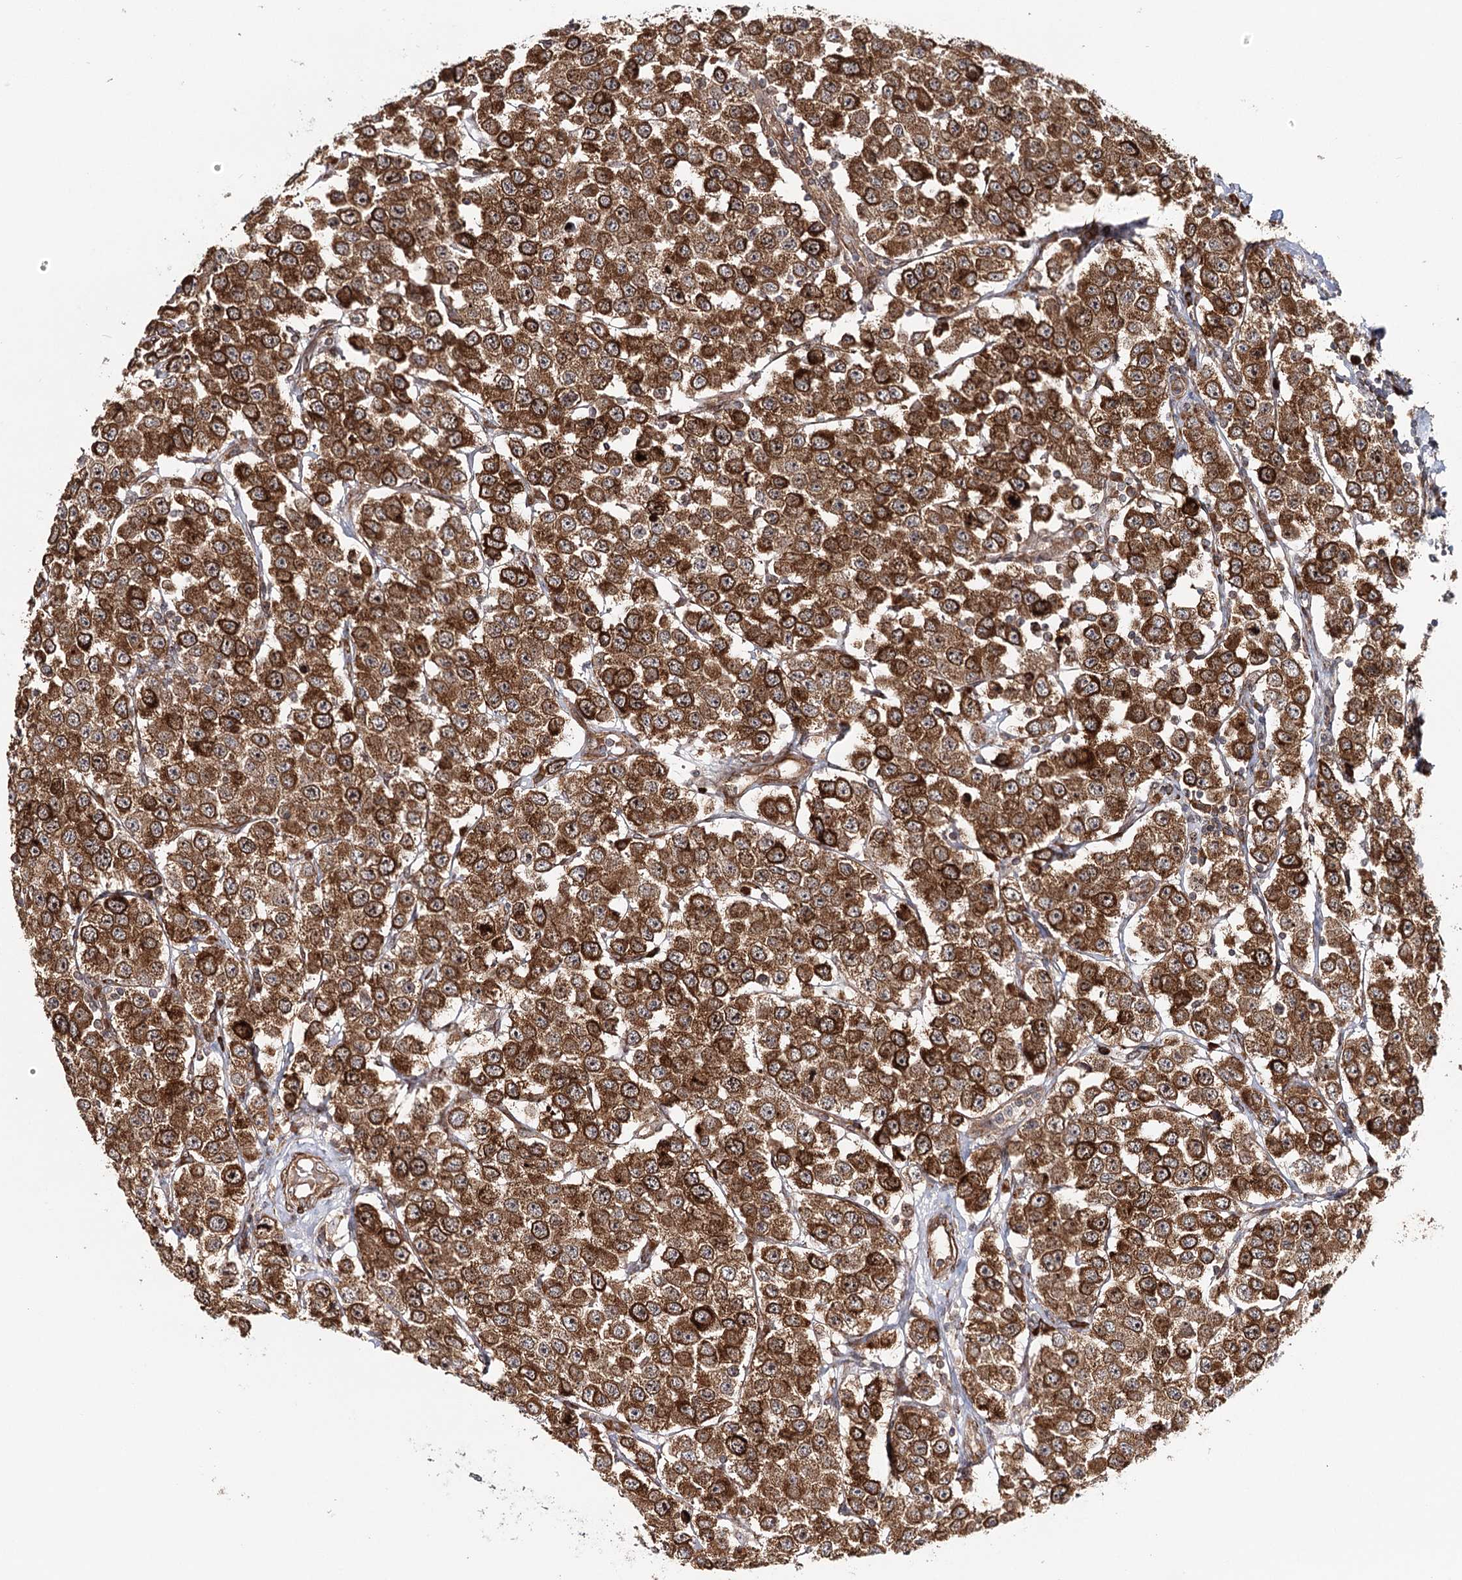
{"staining": {"intensity": "strong", "quantity": ">75%", "location": "cytoplasmic/membranous,nuclear"}, "tissue": "testis cancer", "cell_type": "Tumor cells", "image_type": "cancer", "snomed": [{"axis": "morphology", "description": "Seminoma, NOS"}, {"axis": "topography", "description": "Testis"}], "caption": "Protein expression by immunohistochemistry (IHC) reveals strong cytoplasmic/membranous and nuclear staining in about >75% of tumor cells in testis cancer.", "gene": "MKNK1", "patient": {"sex": "male", "age": 28}}